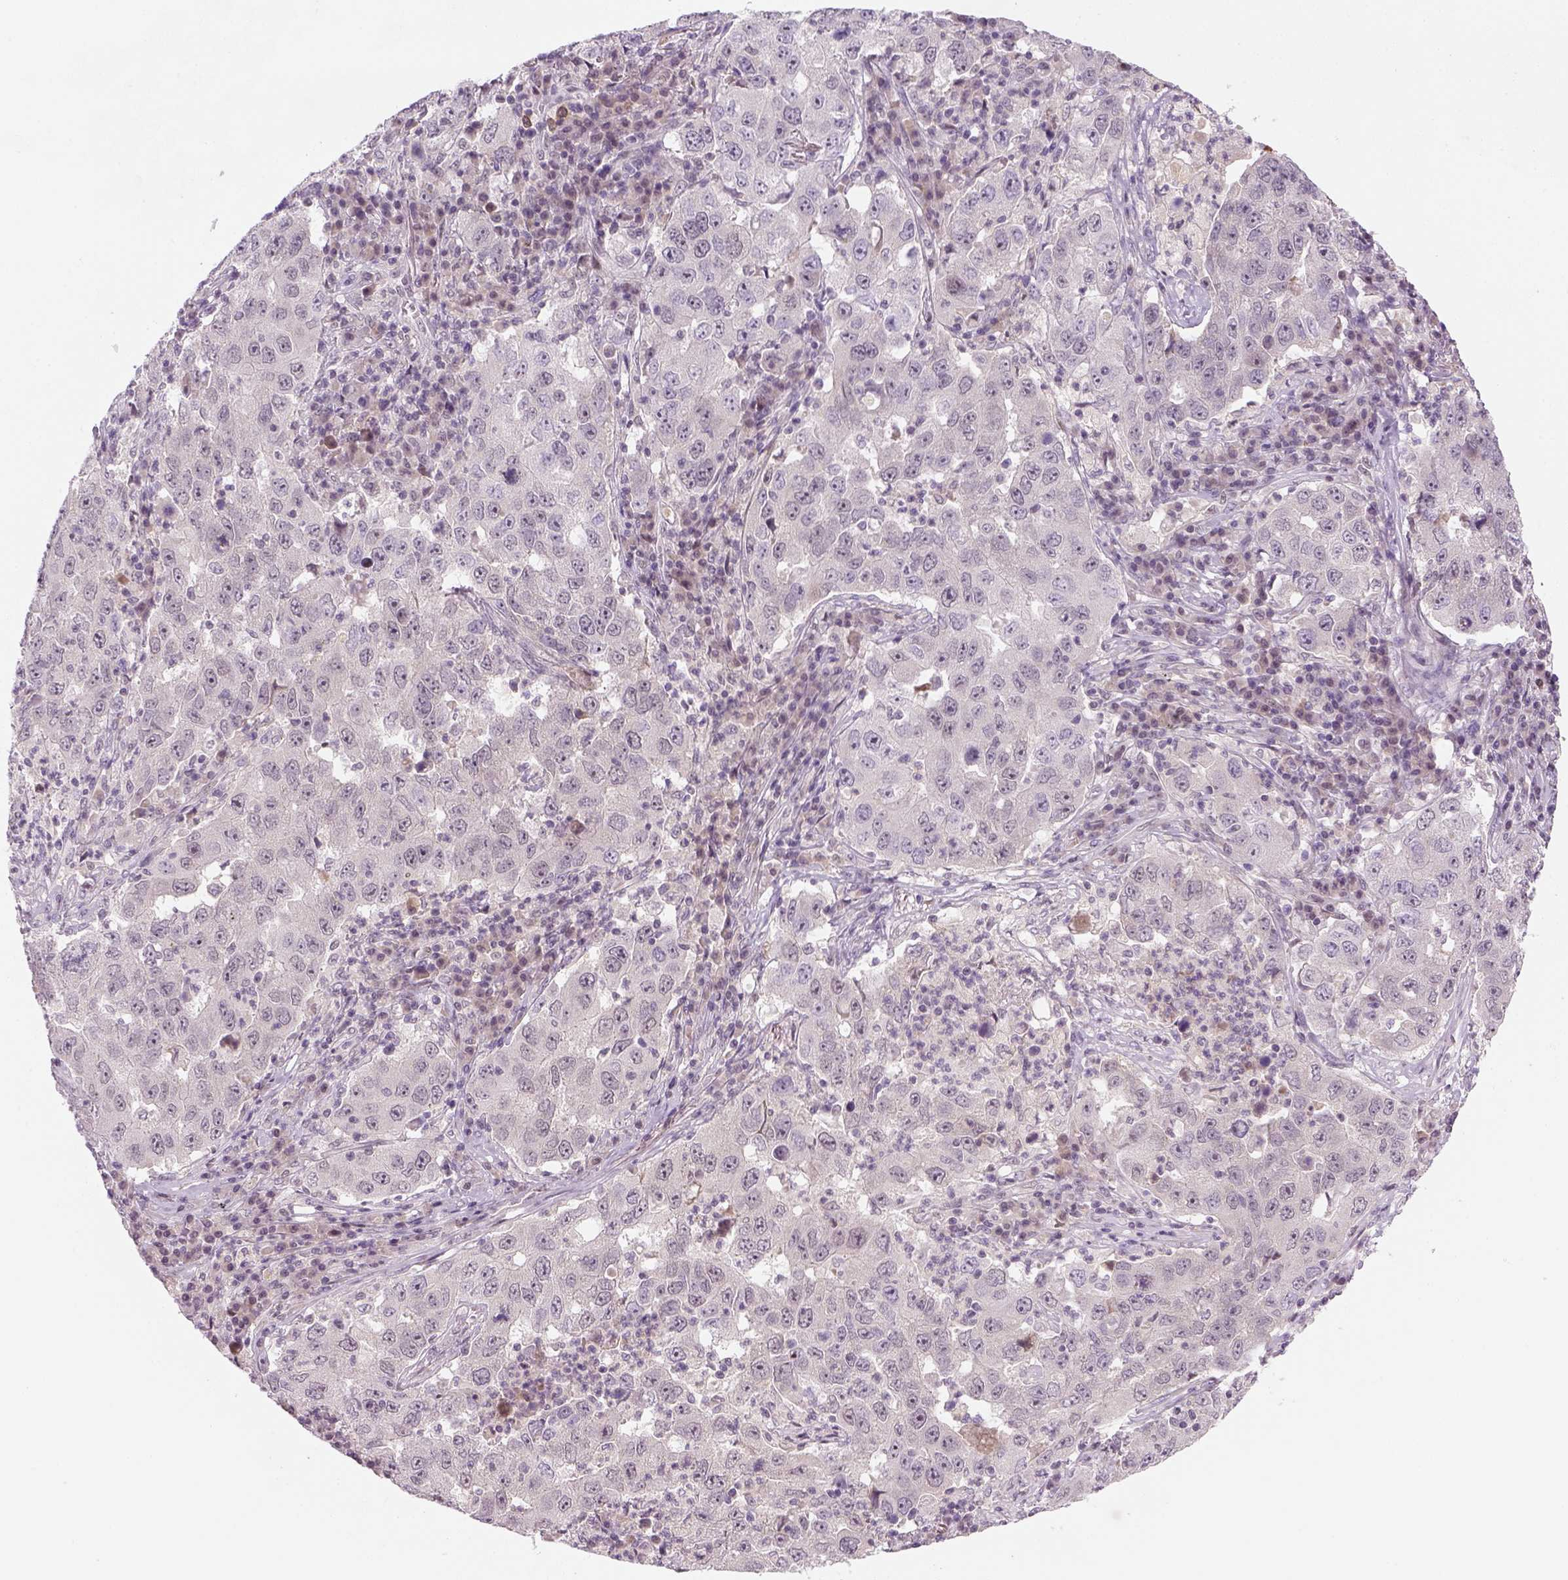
{"staining": {"intensity": "negative", "quantity": "none", "location": "none"}, "tissue": "lung cancer", "cell_type": "Tumor cells", "image_type": "cancer", "snomed": [{"axis": "morphology", "description": "Adenocarcinoma, NOS"}, {"axis": "topography", "description": "Lung"}], "caption": "Tumor cells show no significant protein positivity in lung cancer.", "gene": "MAGEB3", "patient": {"sex": "male", "age": 73}}